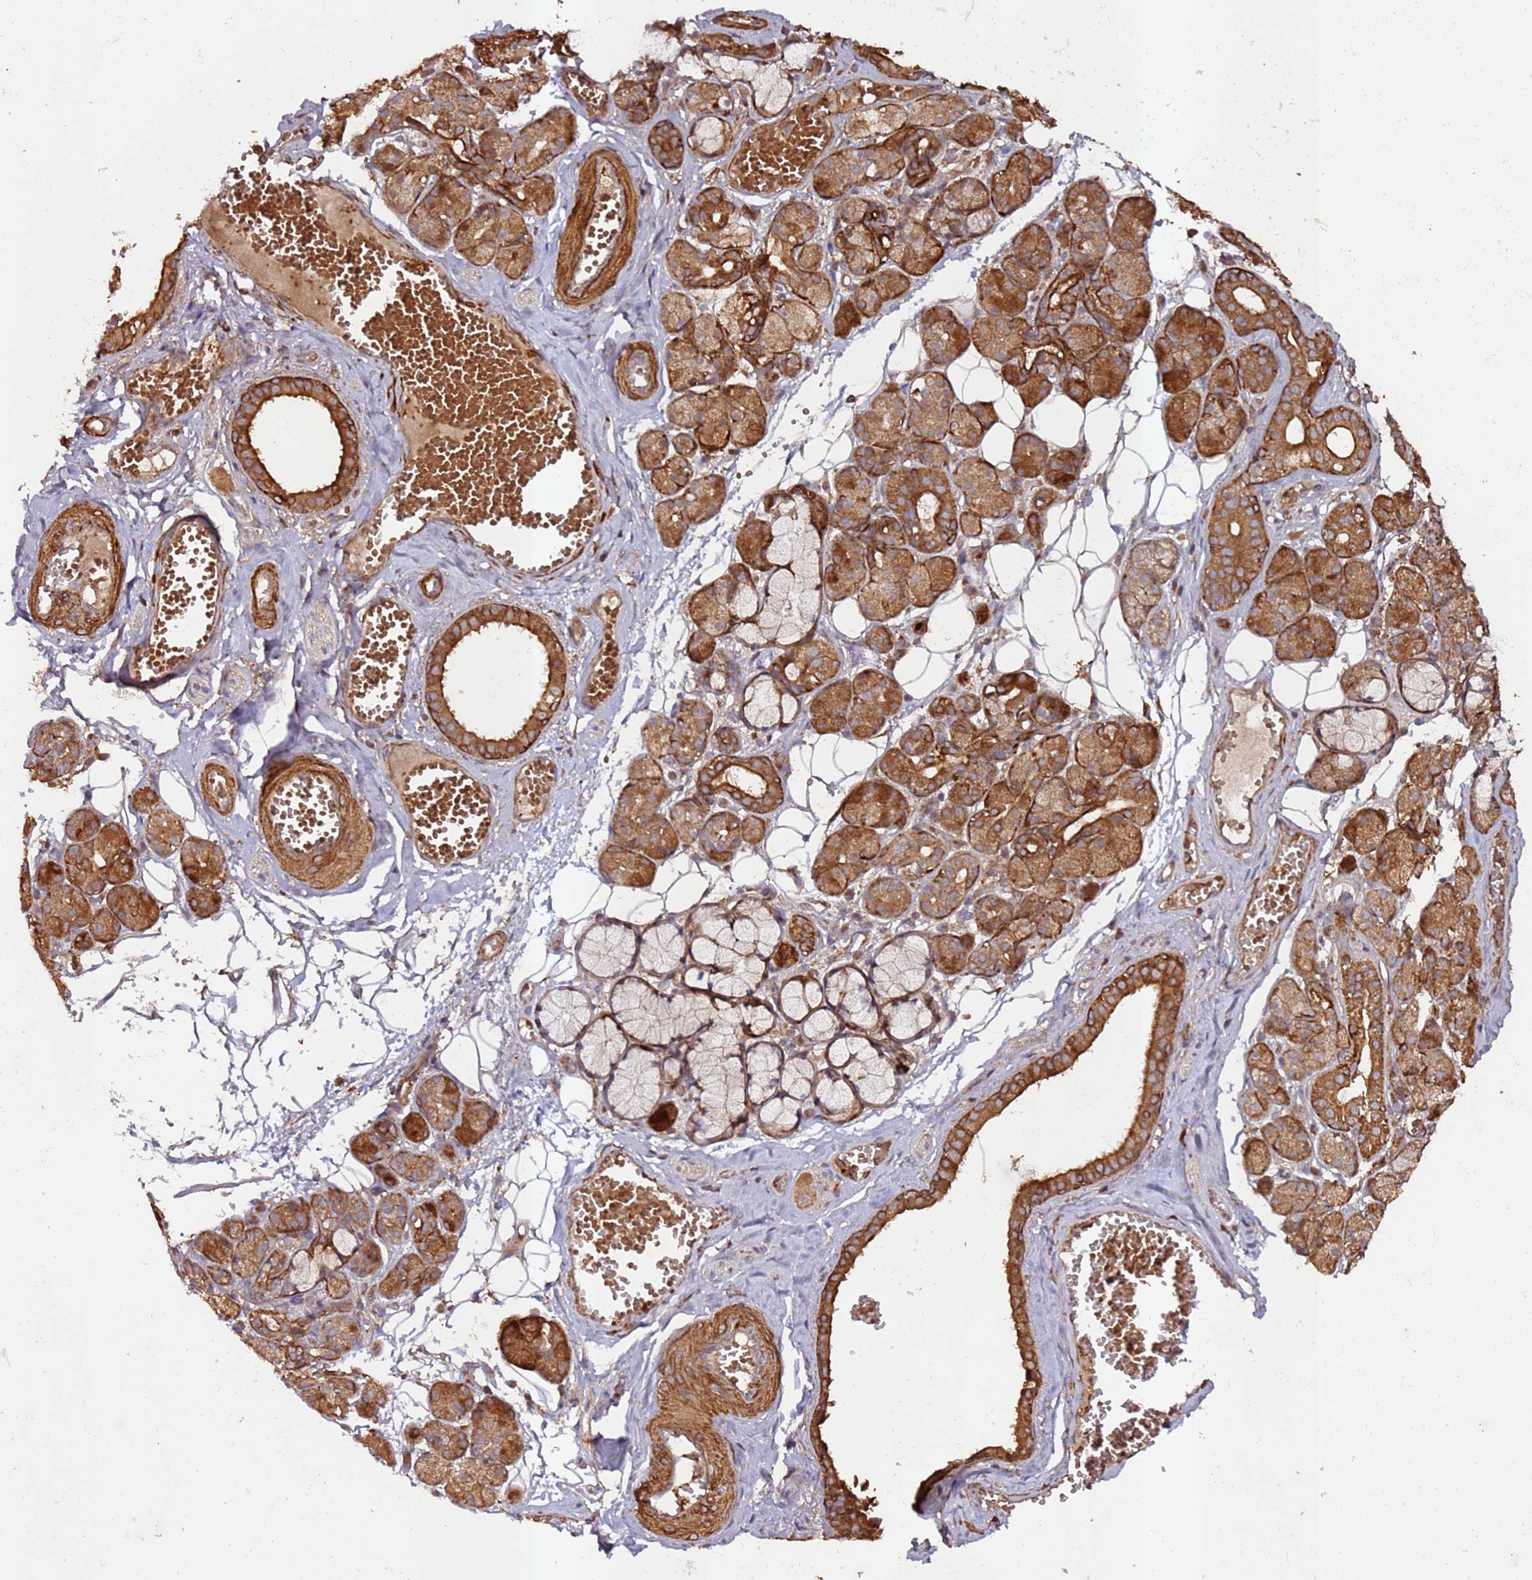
{"staining": {"intensity": "strong", "quantity": ">75%", "location": "cytoplasmic/membranous"}, "tissue": "salivary gland", "cell_type": "Glandular cells", "image_type": "normal", "snomed": [{"axis": "morphology", "description": "Normal tissue, NOS"}, {"axis": "topography", "description": "Salivary gland"}], "caption": "Immunohistochemistry (IHC) of benign salivary gland demonstrates high levels of strong cytoplasmic/membranous expression in approximately >75% of glandular cells. The staining was performed using DAB, with brown indicating positive protein expression. Nuclei are stained blue with hematoxylin.", "gene": "FAM186A", "patient": {"sex": "male", "age": 63}}